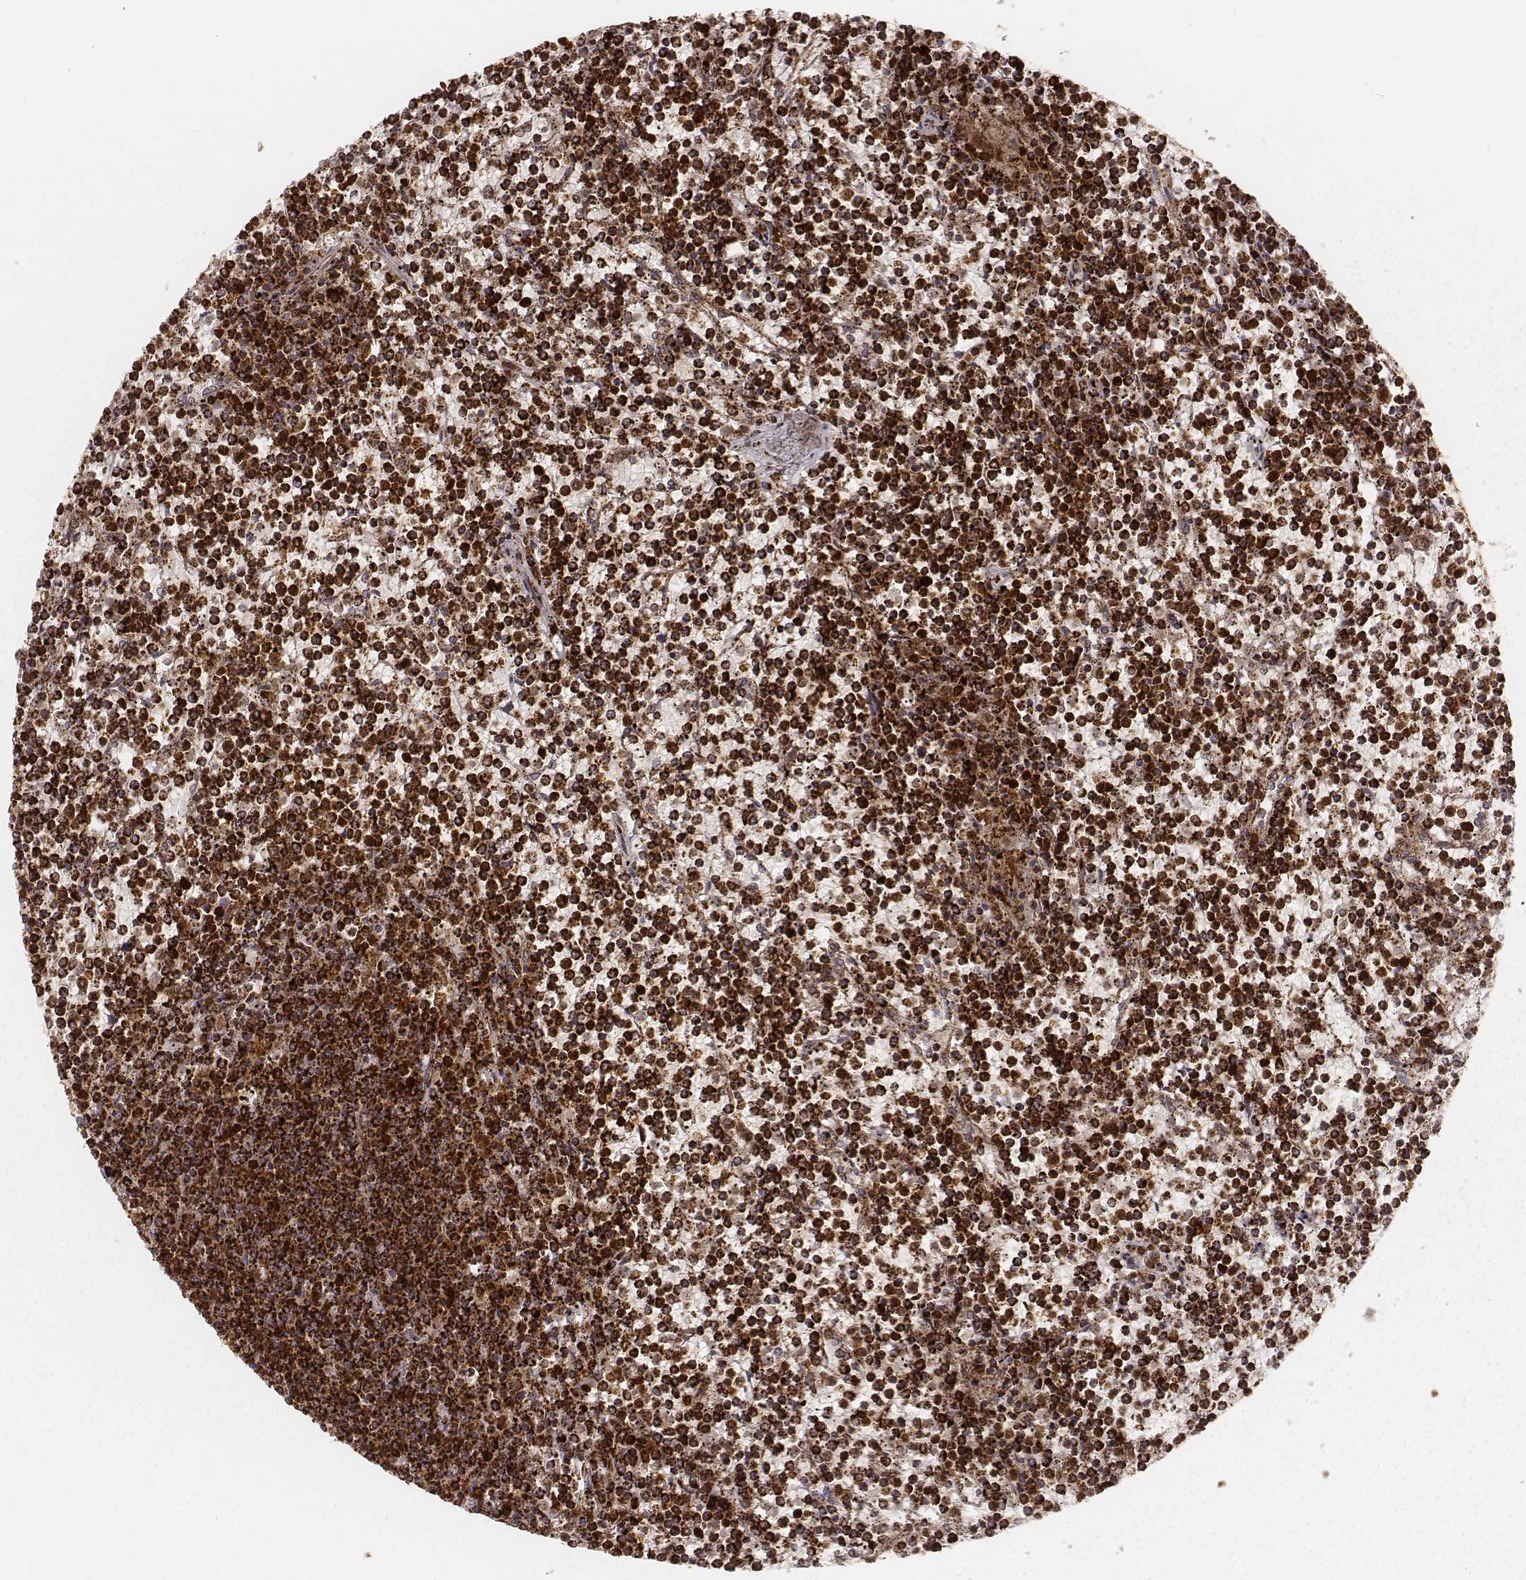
{"staining": {"intensity": "strong", "quantity": ">75%", "location": "cytoplasmic/membranous"}, "tissue": "lymphoma", "cell_type": "Tumor cells", "image_type": "cancer", "snomed": [{"axis": "morphology", "description": "Malignant lymphoma, non-Hodgkin's type, Low grade"}, {"axis": "topography", "description": "Spleen"}], "caption": "Tumor cells exhibit high levels of strong cytoplasmic/membranous positivity in approximately >75% of cells in human lymphoma. (Stains: DAB (3,3'-diaminobenzidine) in brown, nuclei in blue, Microscopy: brightfield microscopy at high magnification).", "gene": "CS", "patient": {"sex": "female", "age": 19}}